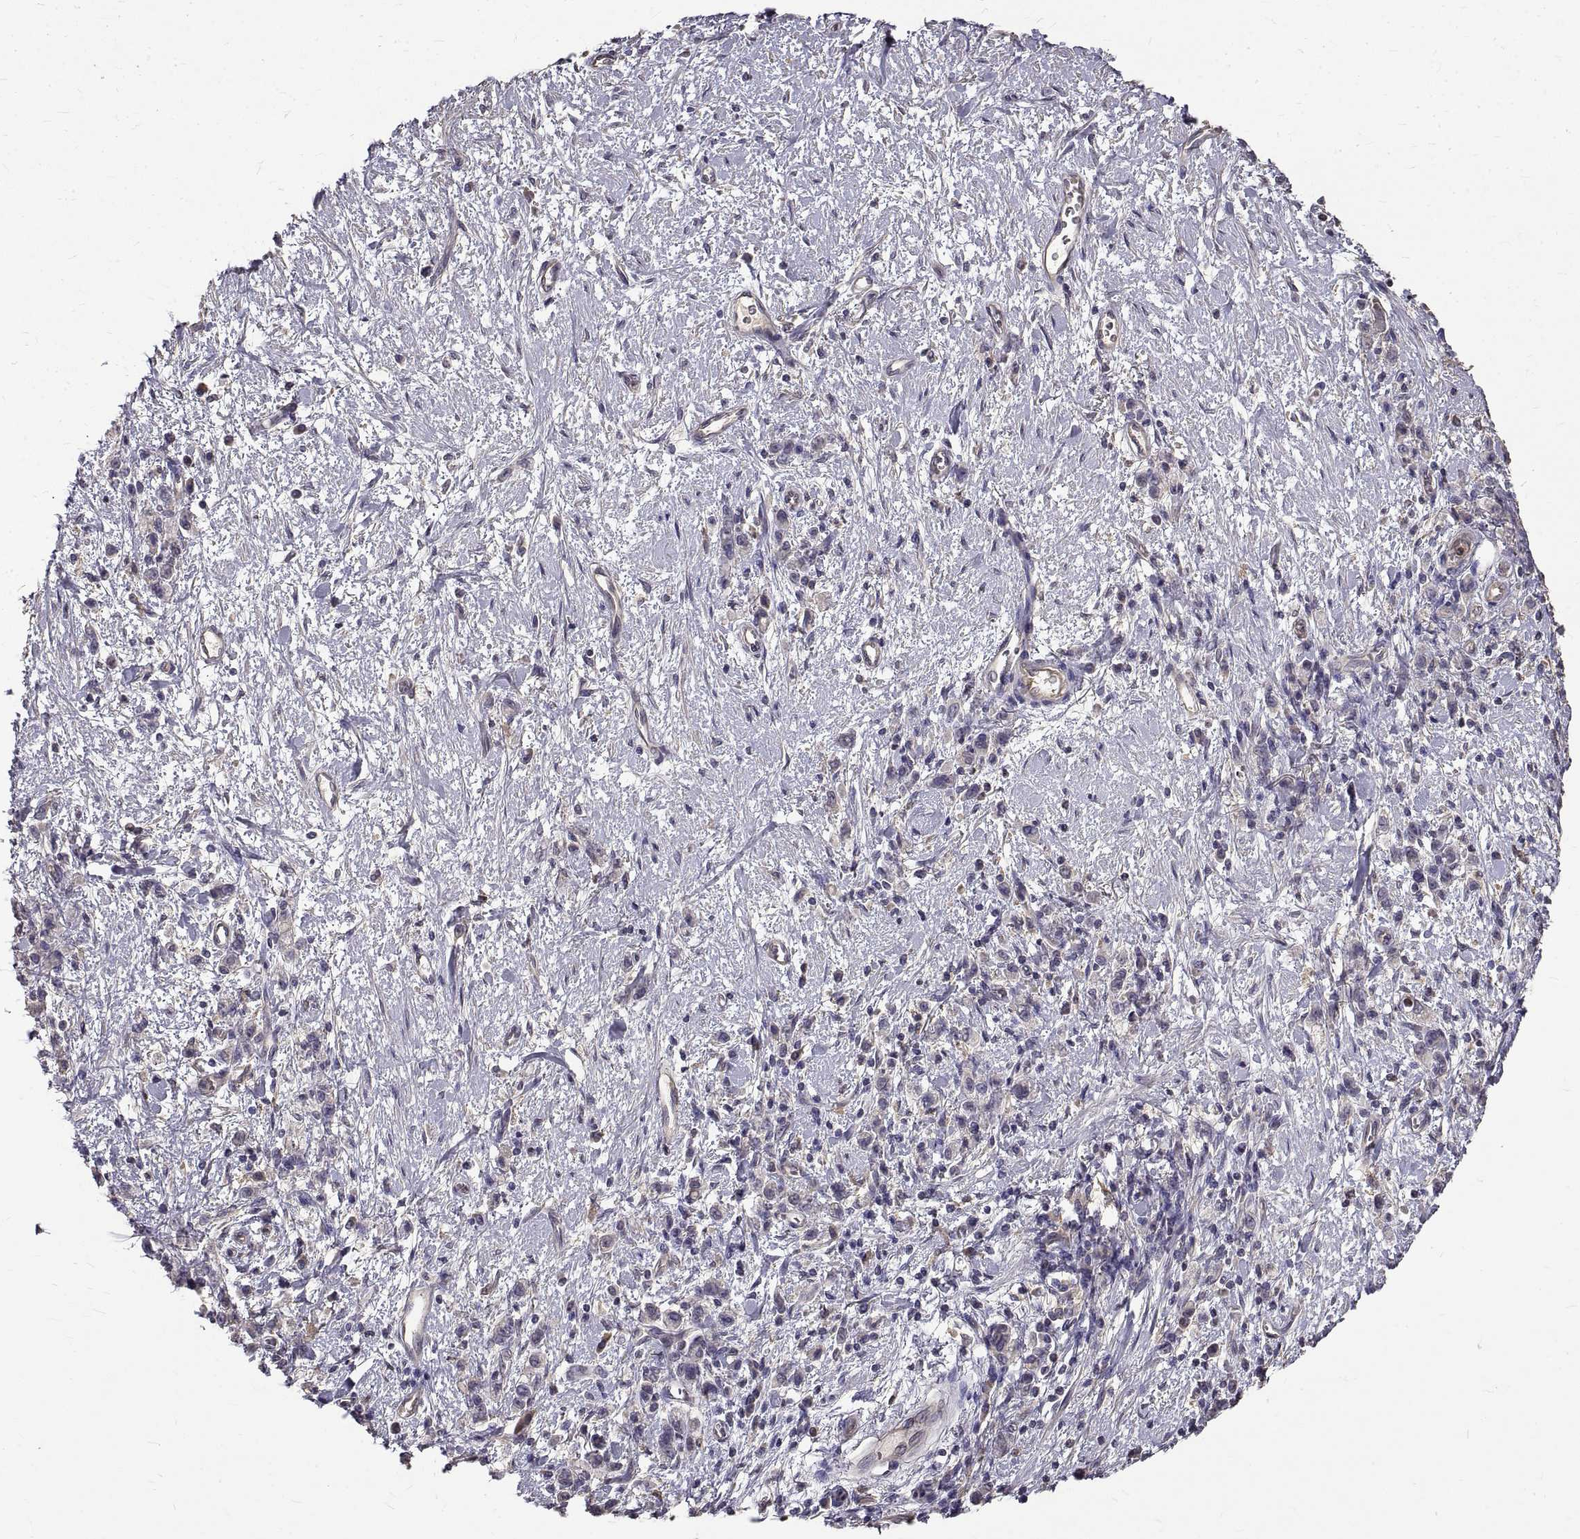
{"staining": {"intensity": "negative", "quantity": "none", "location": "none"}, "tissue": "stomach cancer", "cell_type": "Tumor cells", "image_type": "cancer", "snomed": [{"axis": "morphology", "description": "Adenocarcinoma, NOS"}, {"axis": "topography", "description": "Stomach"}], "caption": "Histopathology image shows no significant protein positivity in tumor cells of stomach adenocarcinoma. (Stains: DAB immunohistochemistry with hematoxylin counter stain, Microscopy: brightfield microscopy at high magnification).", "gene": "PEA15", "patient": {"sex": "male", "age": 77}}